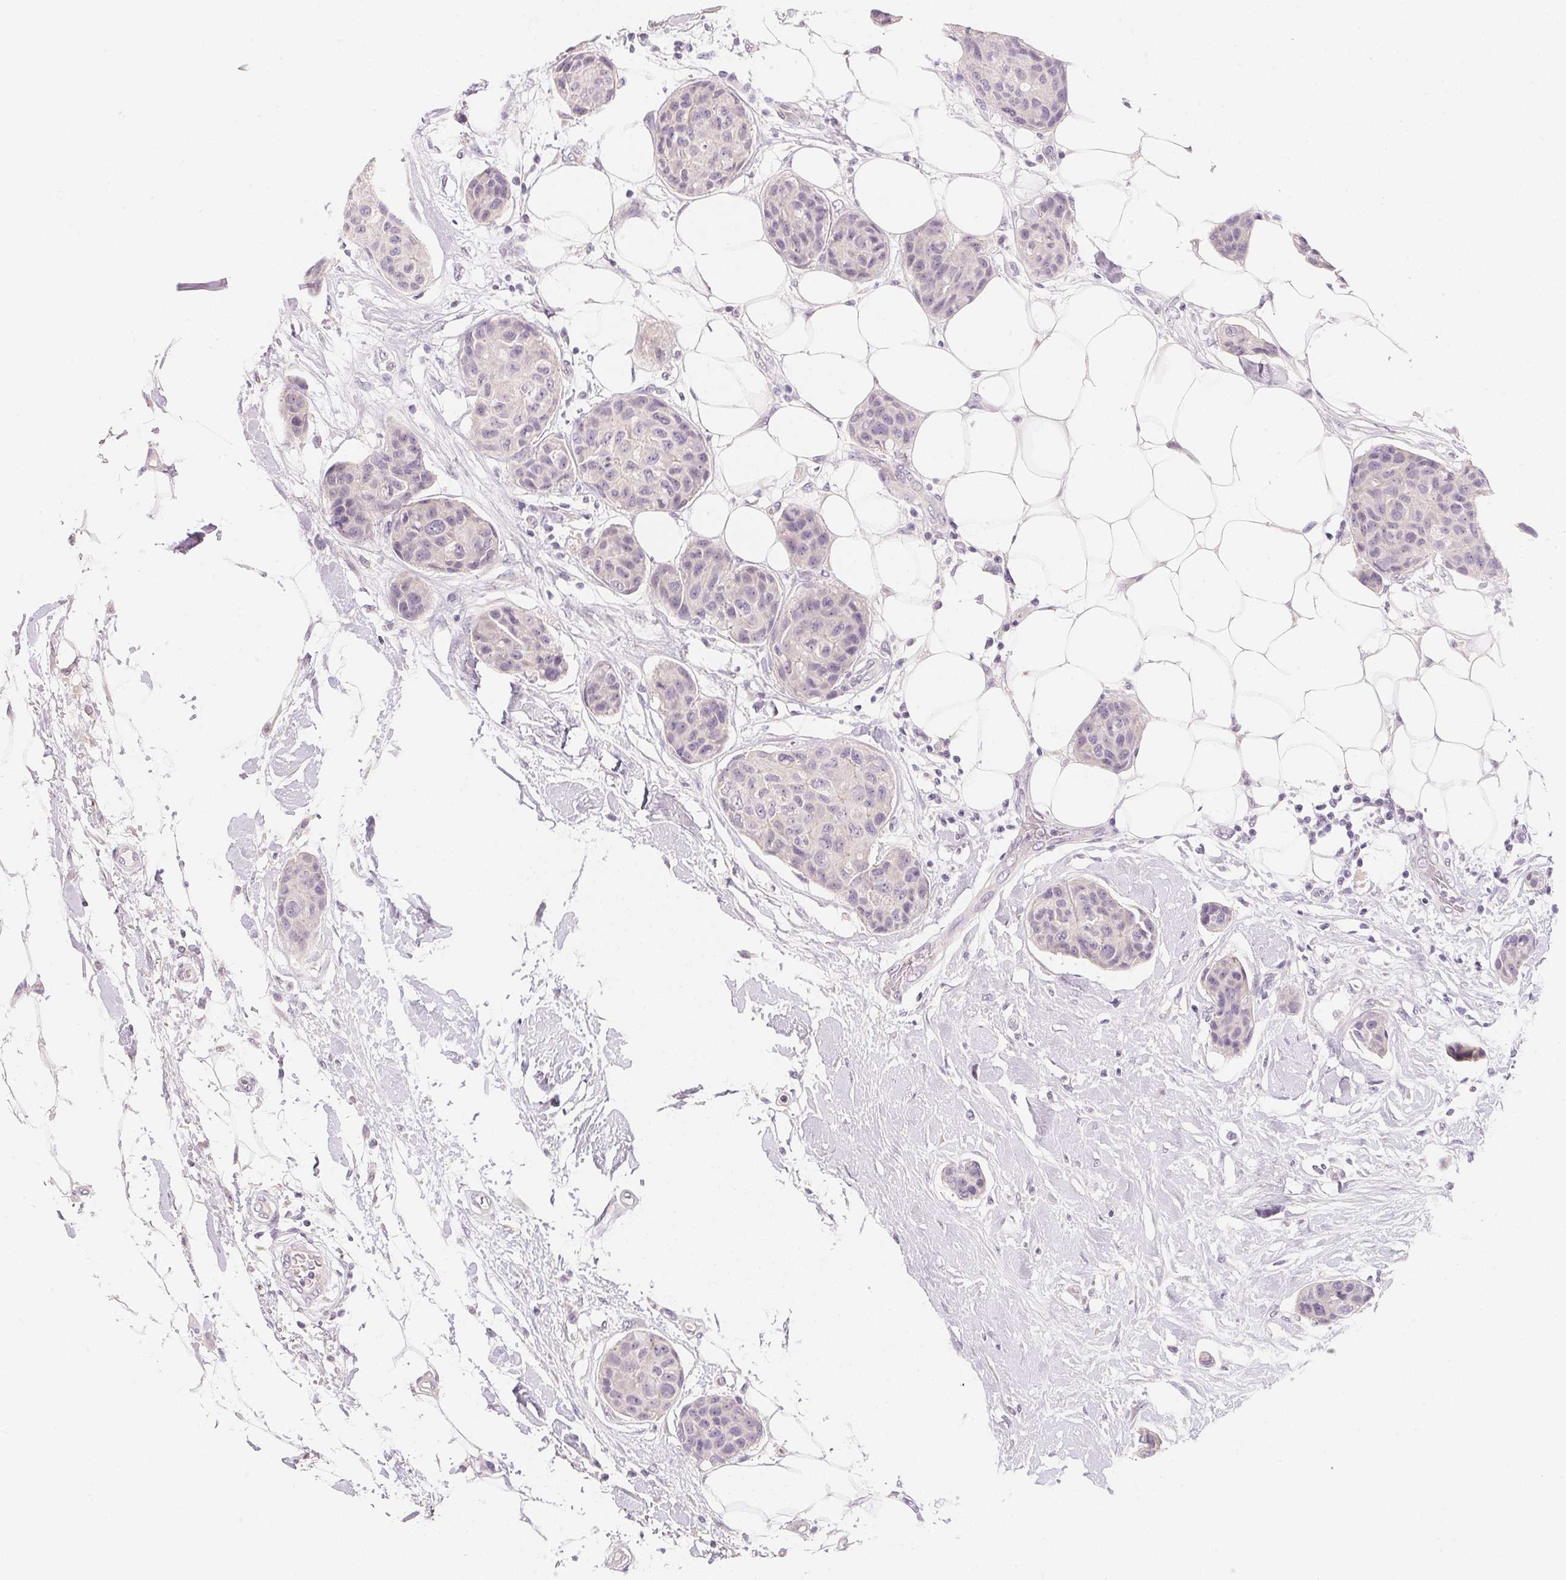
{"staining": {"intensity": "negative", "quantity": "none", "location": "none"}, "tissue": "breast cancer", "cell_type": "Tumor cells", "image_type": "cancer", "snomed": [{"axis": "morphology", "description": "Duct carcinoma"}, {"axis": "topography", "description": "Breast"}, {"axis": "topography", "description": "Lymph node"}], "caption": "The histopathology image demonstrates no staining of tumor cells in infiltrating ductal carcinoma (breast).", "gene": "MCOLN3", "patient": {"sex": "female", "age": 80}}